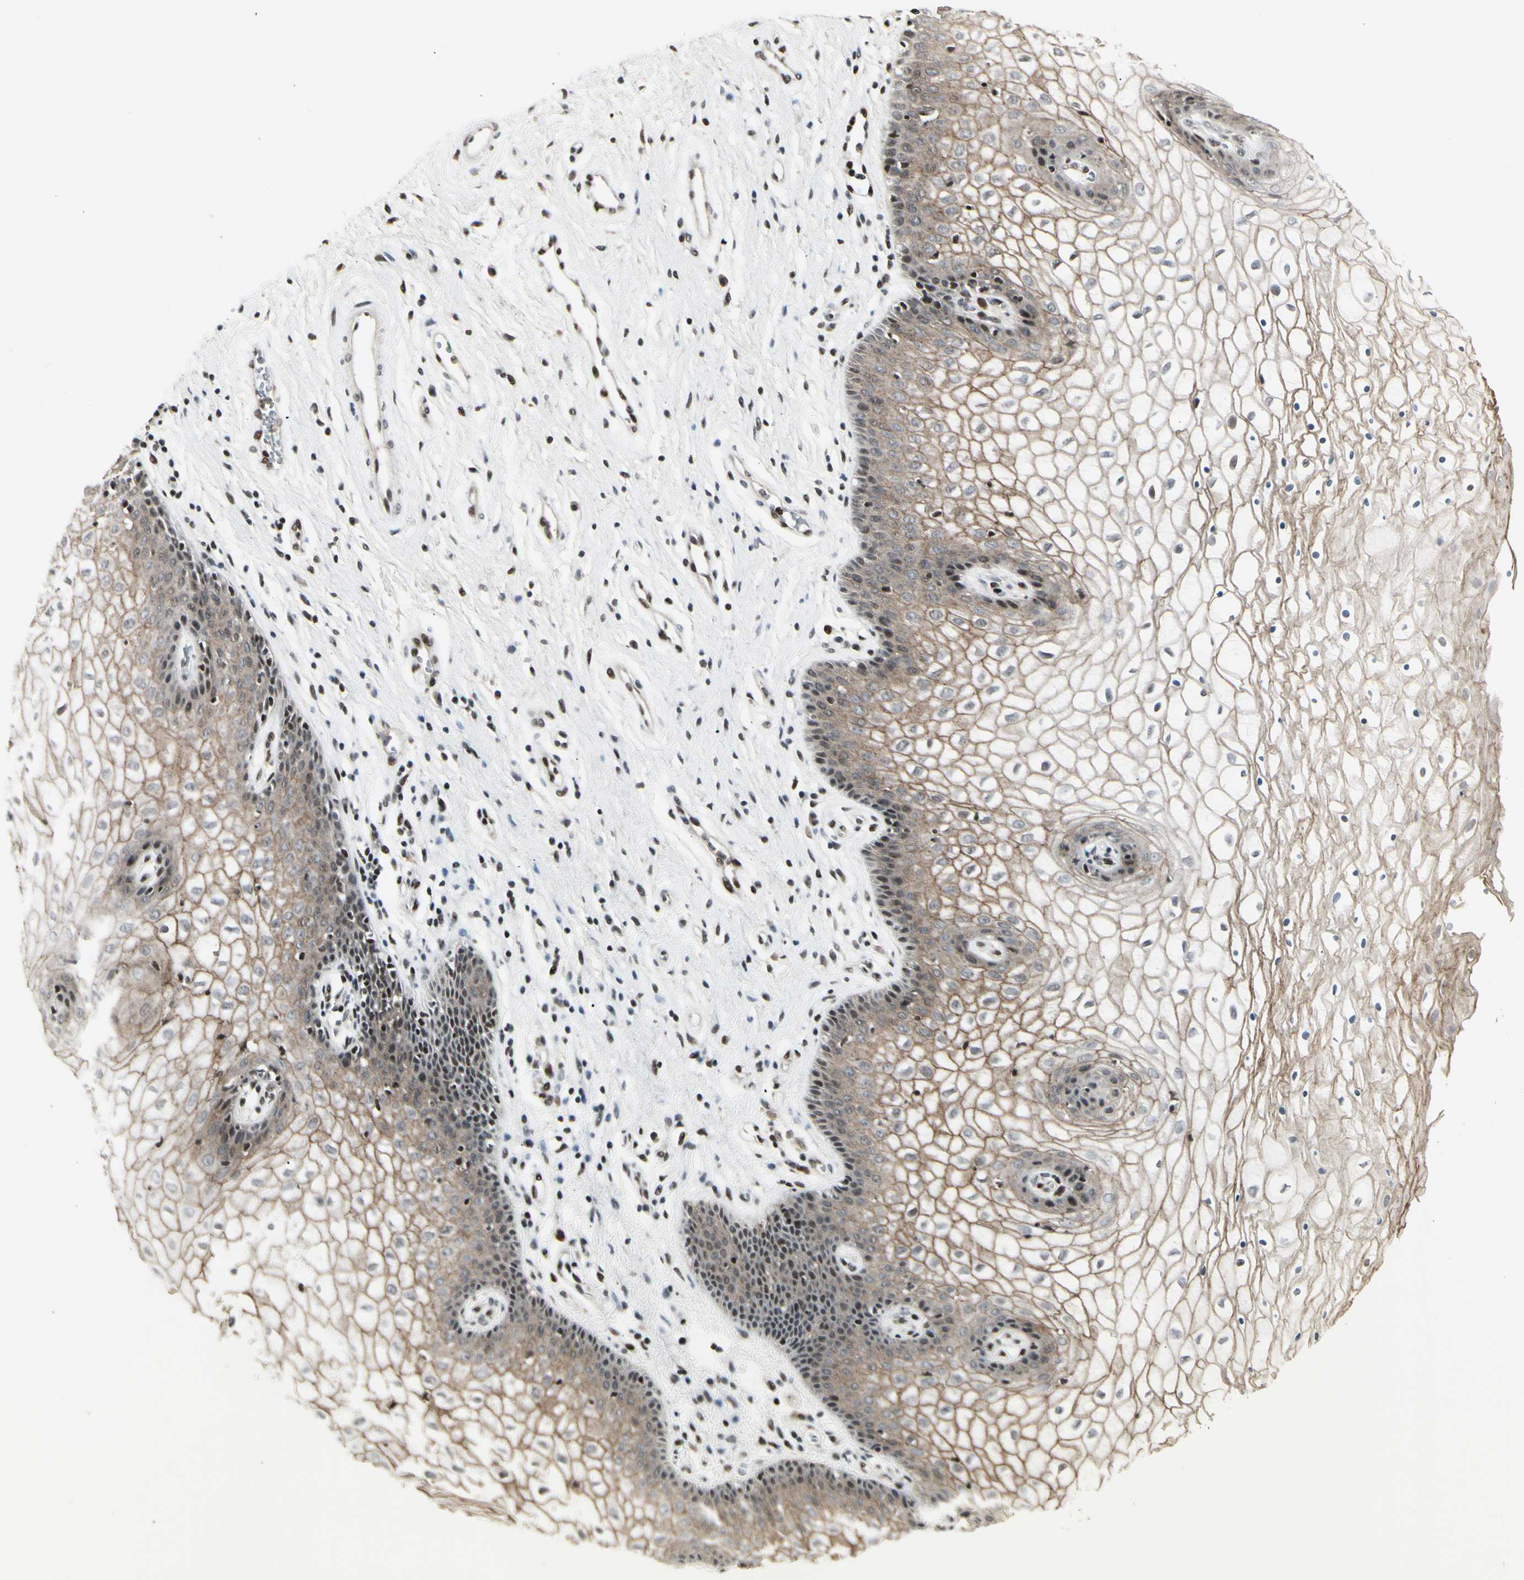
{"staining": {"intensity": "moderate", "quantity": ">75%", "location": "cytoplasmic/membranous,nuclear"}, "tissue": "vagina", "cell_type": "Squamous epithelial cells", "image_type": "normal", "snomed": [{"axis": "morphology", "description": "Normal tissue, NOS"}, {"axis": "topography", "description": "Vagina"}], "caption": "High-power microscopy captured an immunohistochemistry (IHC) photomicrograph of normal vagina, revealing moderate cytoplasmic/membranous,nuclear expression in about >75% of squamous epithelial cells.", "gene": "FOXJ2", "patient": {"sex": "female", "age": 34}}